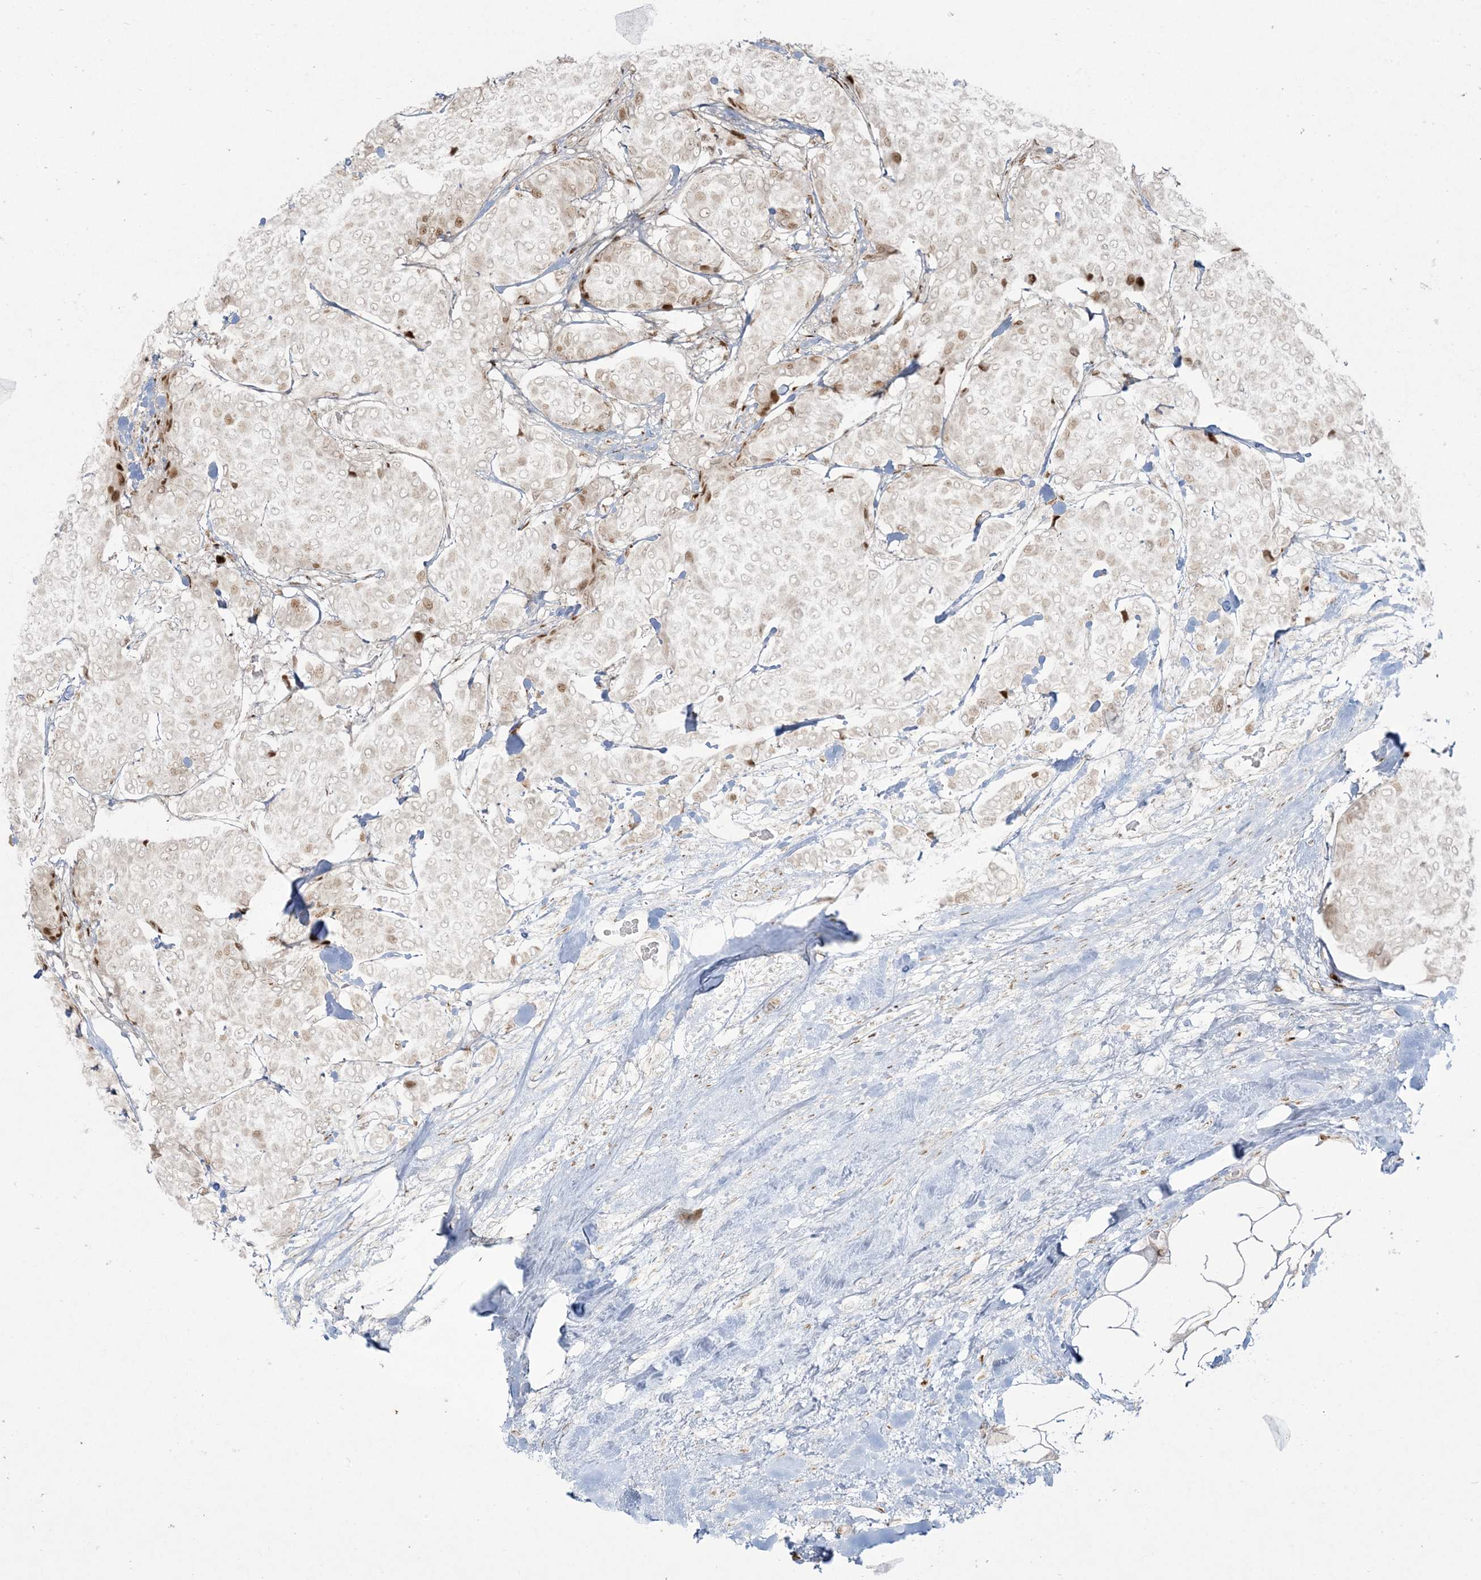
{"staining": {"intensity": "moderate", "quantity": "<25%", "location": "nuclear"}, "tissue": "breast cancer", "cell_type": "Tumor cells", "image_type": "cancer", "snomed": [{"axis": "morphology", "description": "Duct carcinoma"}, {"axis": "topography", "description": "Breast"}], "caption": "The histopathology image displays immunohistochemical staining of breast cancer (infiltrating ductal carcinoma). There is moderate nuclear staining is appreciated in approximately <25% of tumor cells. (IHC, brightfield microscopy, high magnification).", "gene": "RBM10", "patient": {"sex": "female", "age": 75}}